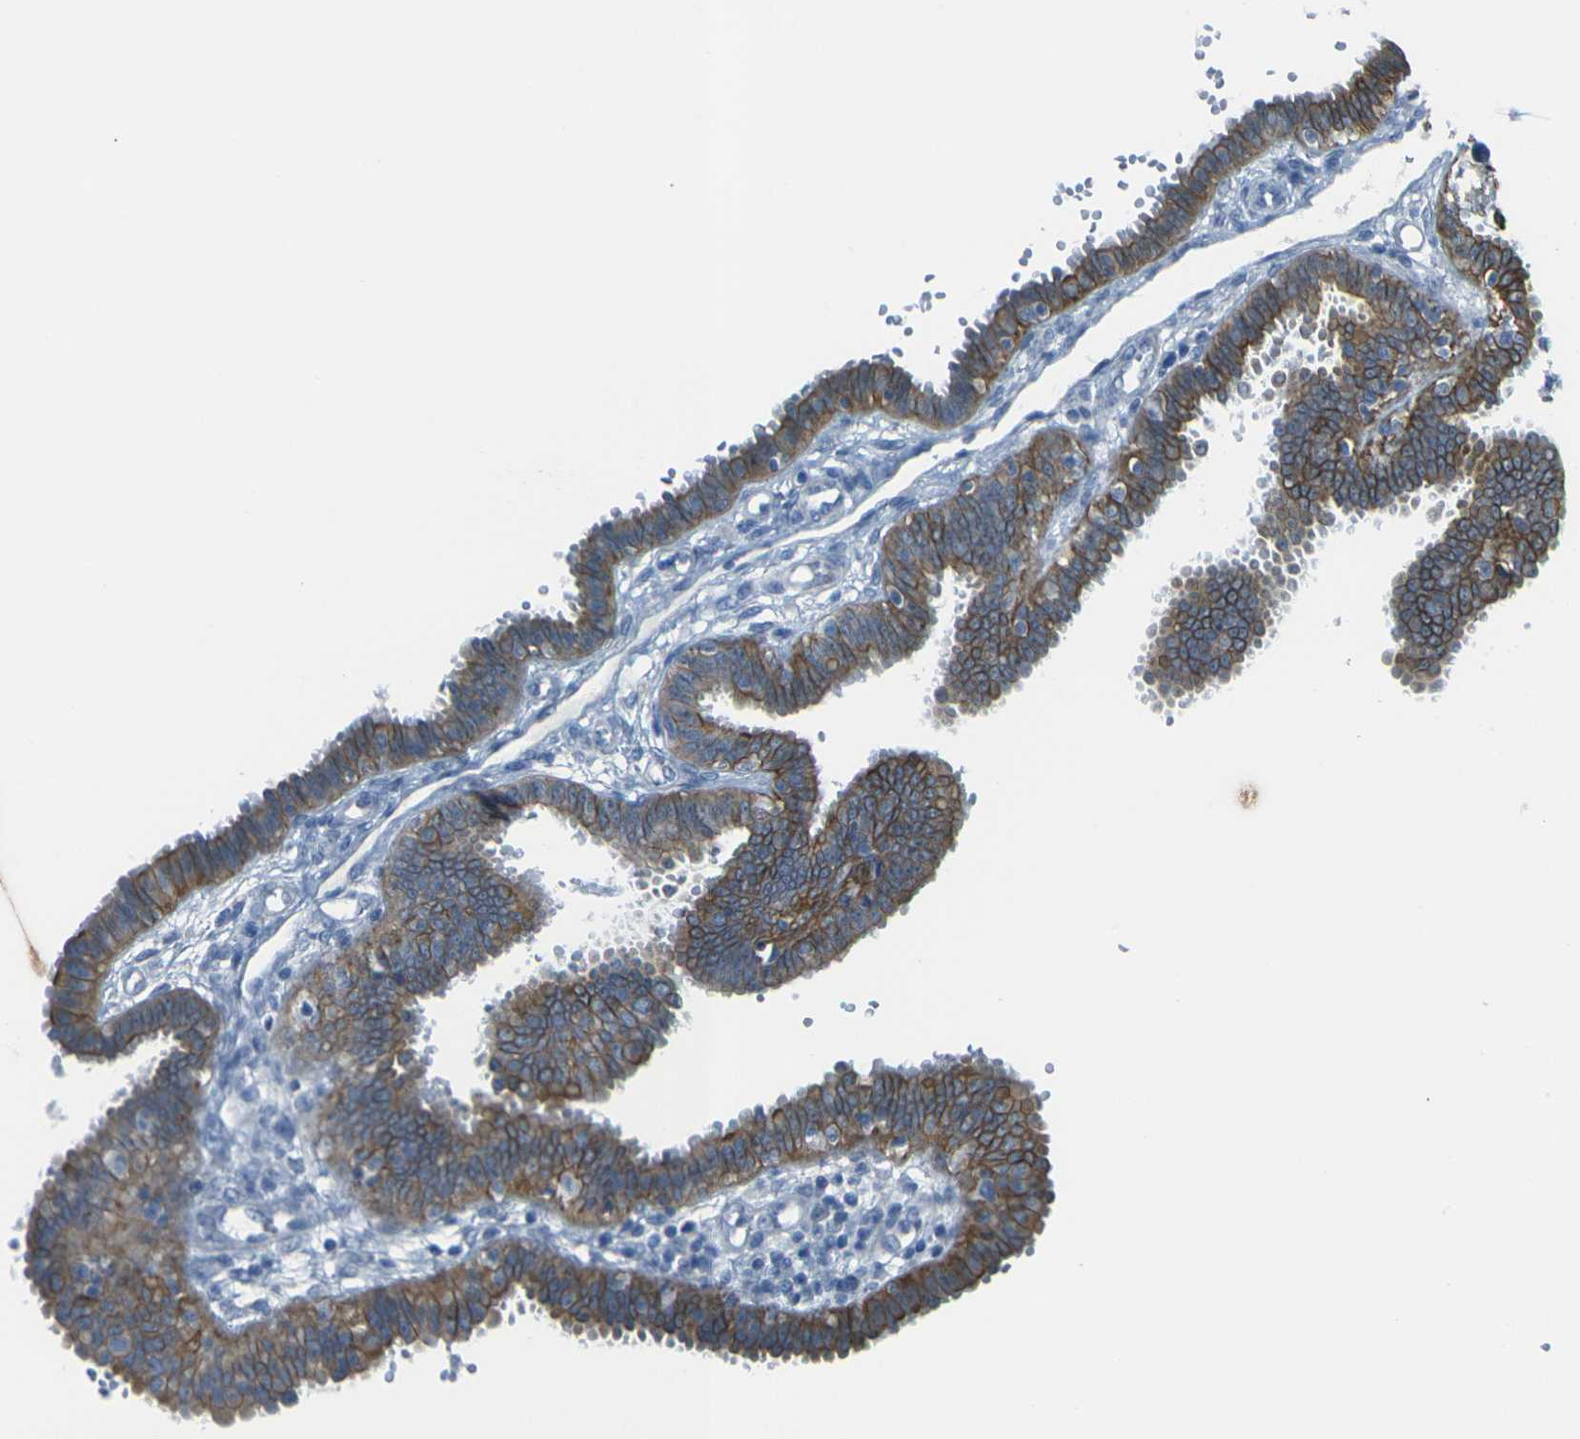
{"staining": {"intensity": "moderate", "quantity": ">75%", "location": "cytoplasmic/membranous"}, "tissue": "fallopian tube", "cell_type": "Glandular cells", "image_type": "normal", "snomed": [{"axis": "morphology", "description": "Normal tissue, NOS"}, {"axis": "topography", "description": "Fallopian tube"}], "caption": "The photomicrograph shows immunohistochemical staining of unremarkable fallopian tube. There is moderate cytoplasmic/membranous positivity is identified in about >75% of glandular cells. (Stains: DAB in brown, nuclei in blue, Microscopy: brightfield microscopy at high magnification).", "gene": "ANKRD46", "patient": {"sex": "female", "age": 32}}